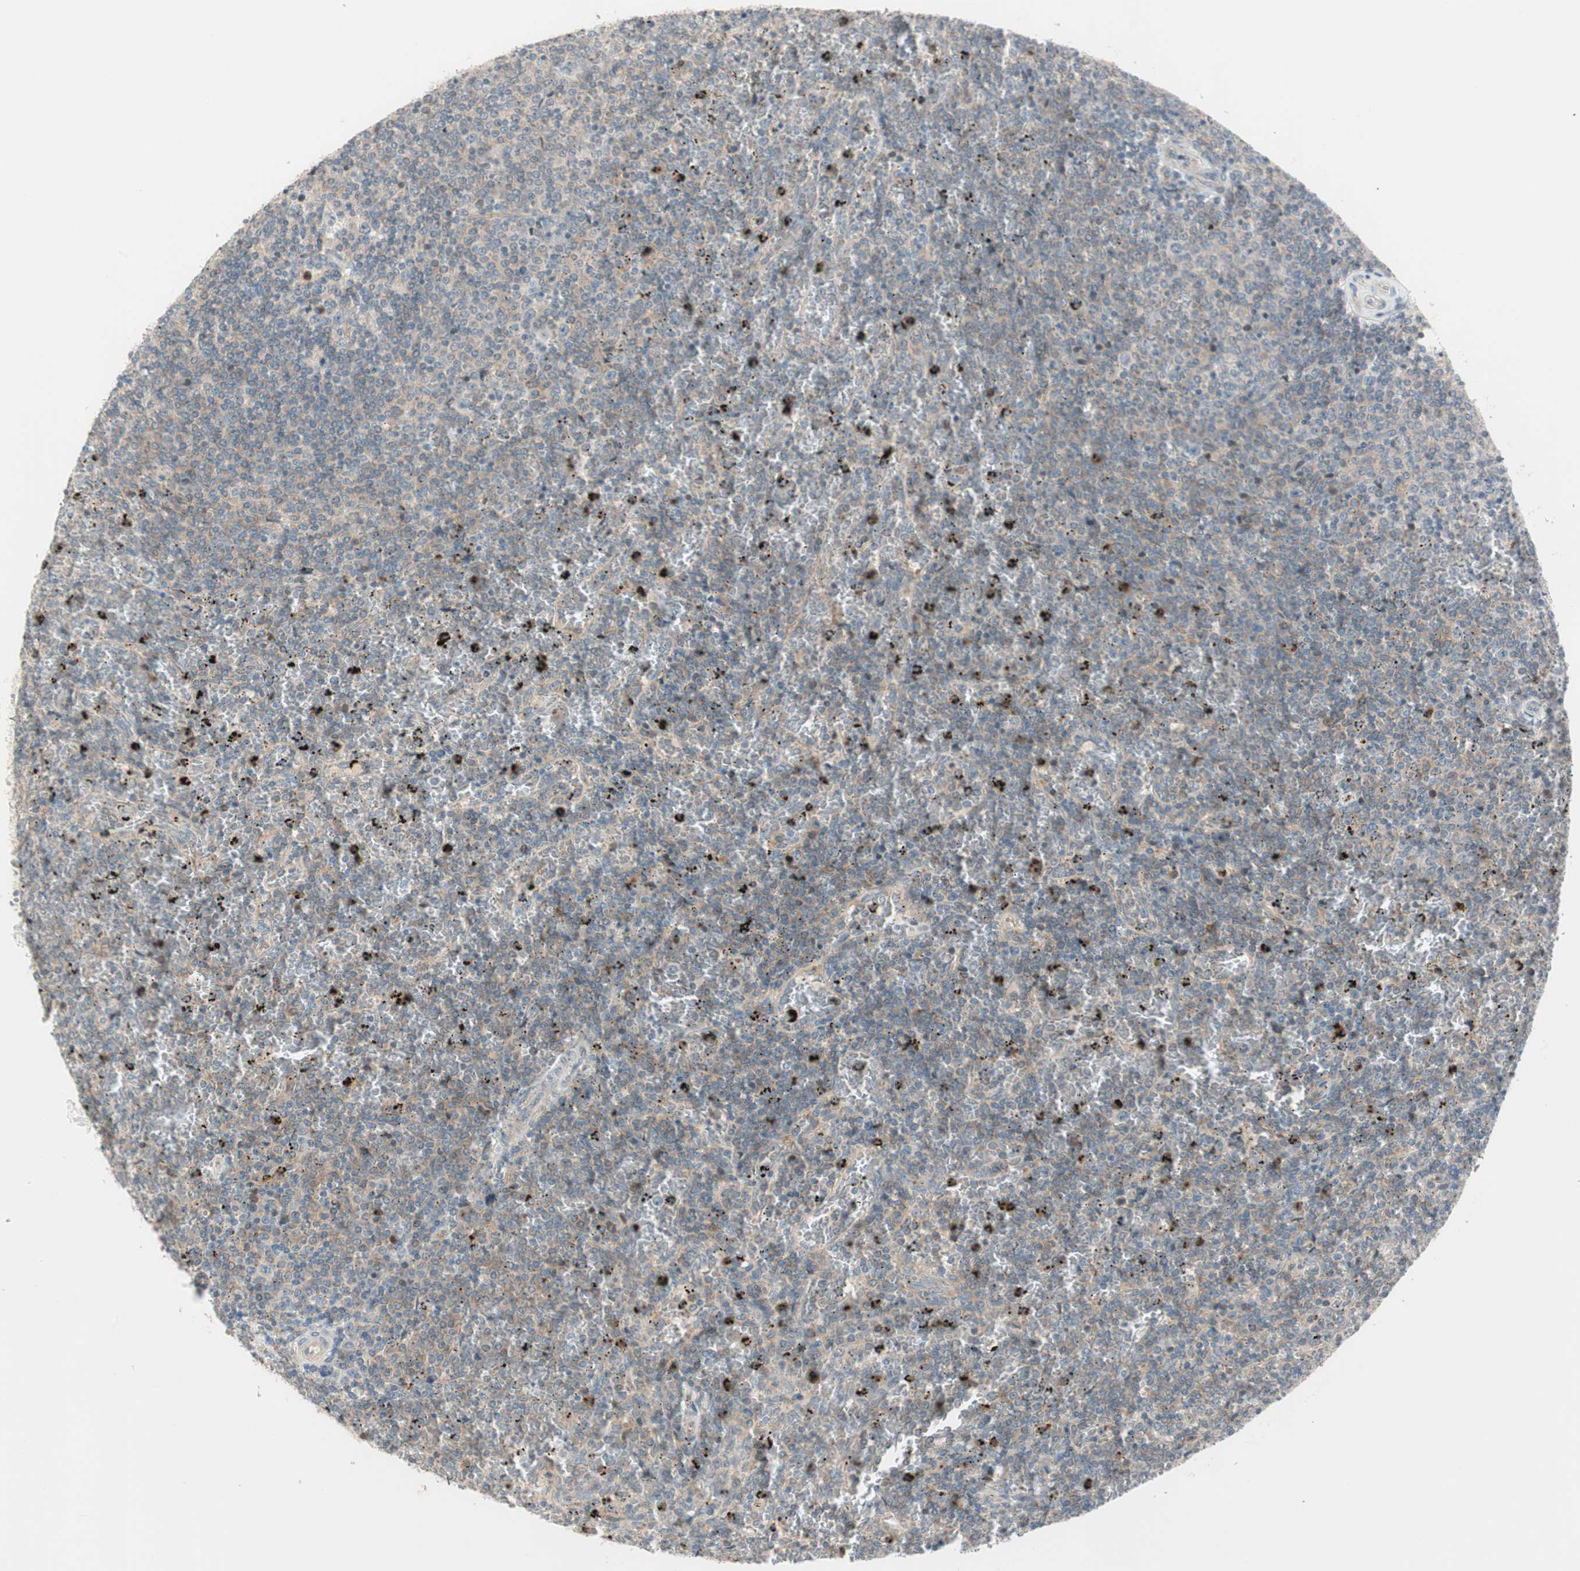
{"staining": {"intensity": "weak", "quantity": "25%-75%", "location": "cytoplasmic/membranous"}, "tissue": "lymphoma", "cell_type": "Tumor cells", "image_type": "cancer", "snomed": [{"axis": "morphology", "description": "Malignant lymphoma, non-Hodgkin's type, Low grade"}, {"axis": "topography", "description": "Spleen"}], "caption": "Tumor cells reveal weak cytoplasmic/membranous positivity in about 25%-75% of cells in lymphoma. The staining was performed using DAB, with brown indicating positive protein expression. Nuclei are stained blue with hematoxylin.", "gene": "CGRRF1", "patient": {"sex": "female", "age": 77}}